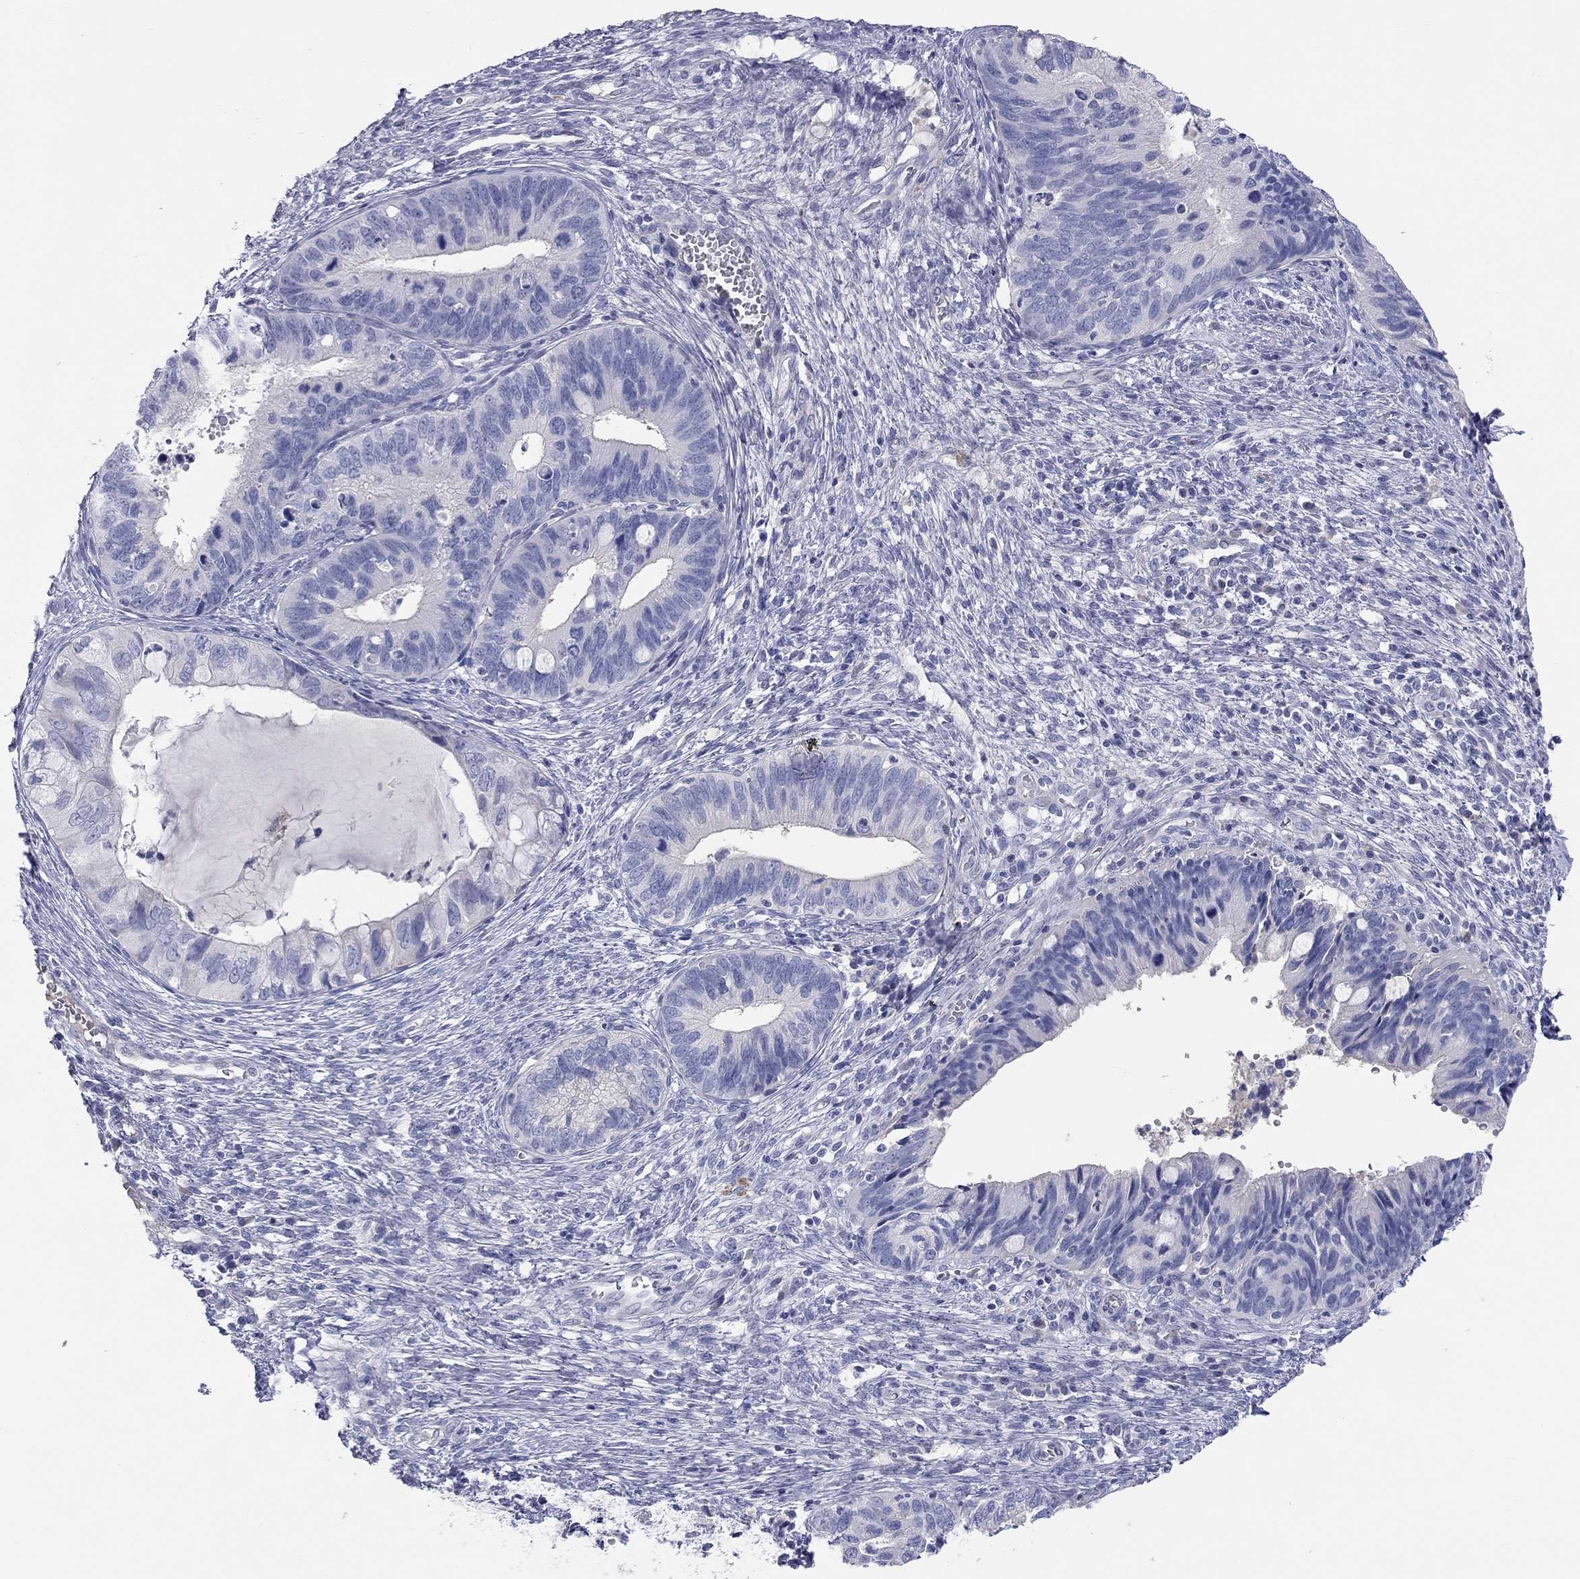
{"staining": {"intensity": "negative", "quantity": "none", "location": "none"}, "tissue": "cervical cancer", "cell_type": "Tumor cells", "image_type": "cancer", "snomed": [{"axis": "morphology", "description": "Adenocarcinoma, NOS"}, {"axis": "topography", "description": "Cervix"}], "caption": "IHC of cervical adenocarcinoma displays no positivity in tumor cells.", "gene": "ST7L", "patient": {"sex": "female", "age": 42}}